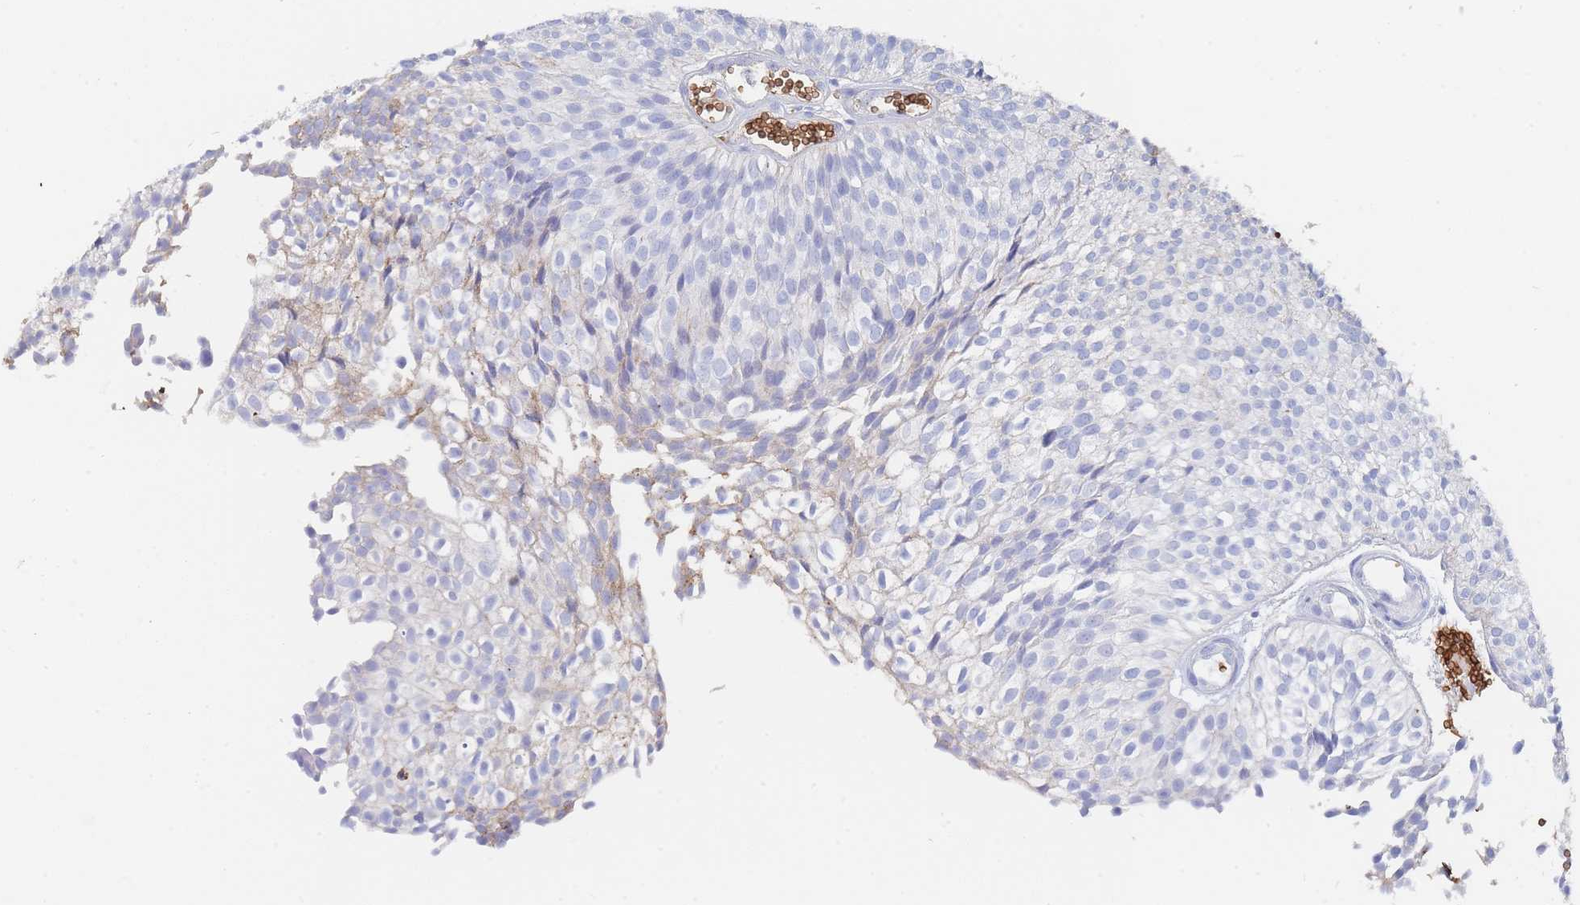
{"staining": {"intensity": "negative", "quantity": "none", "location": "none"}, "tissue": "urothelial cancer", "cell_type": "Tumor cells", "image_type": "cancer", "snomed": [{"axis": "morphology", "description": "Urothelial carcinoma, Low grade"}, {"axis": "topography", "description": "Urinary bladder"}], "caption": "The image demonstrates no staining of tumor cells in low-grade urothelial carcinoma.", "gene": "SLC2A1", "patient": {"sex": "male", "age": 91}}